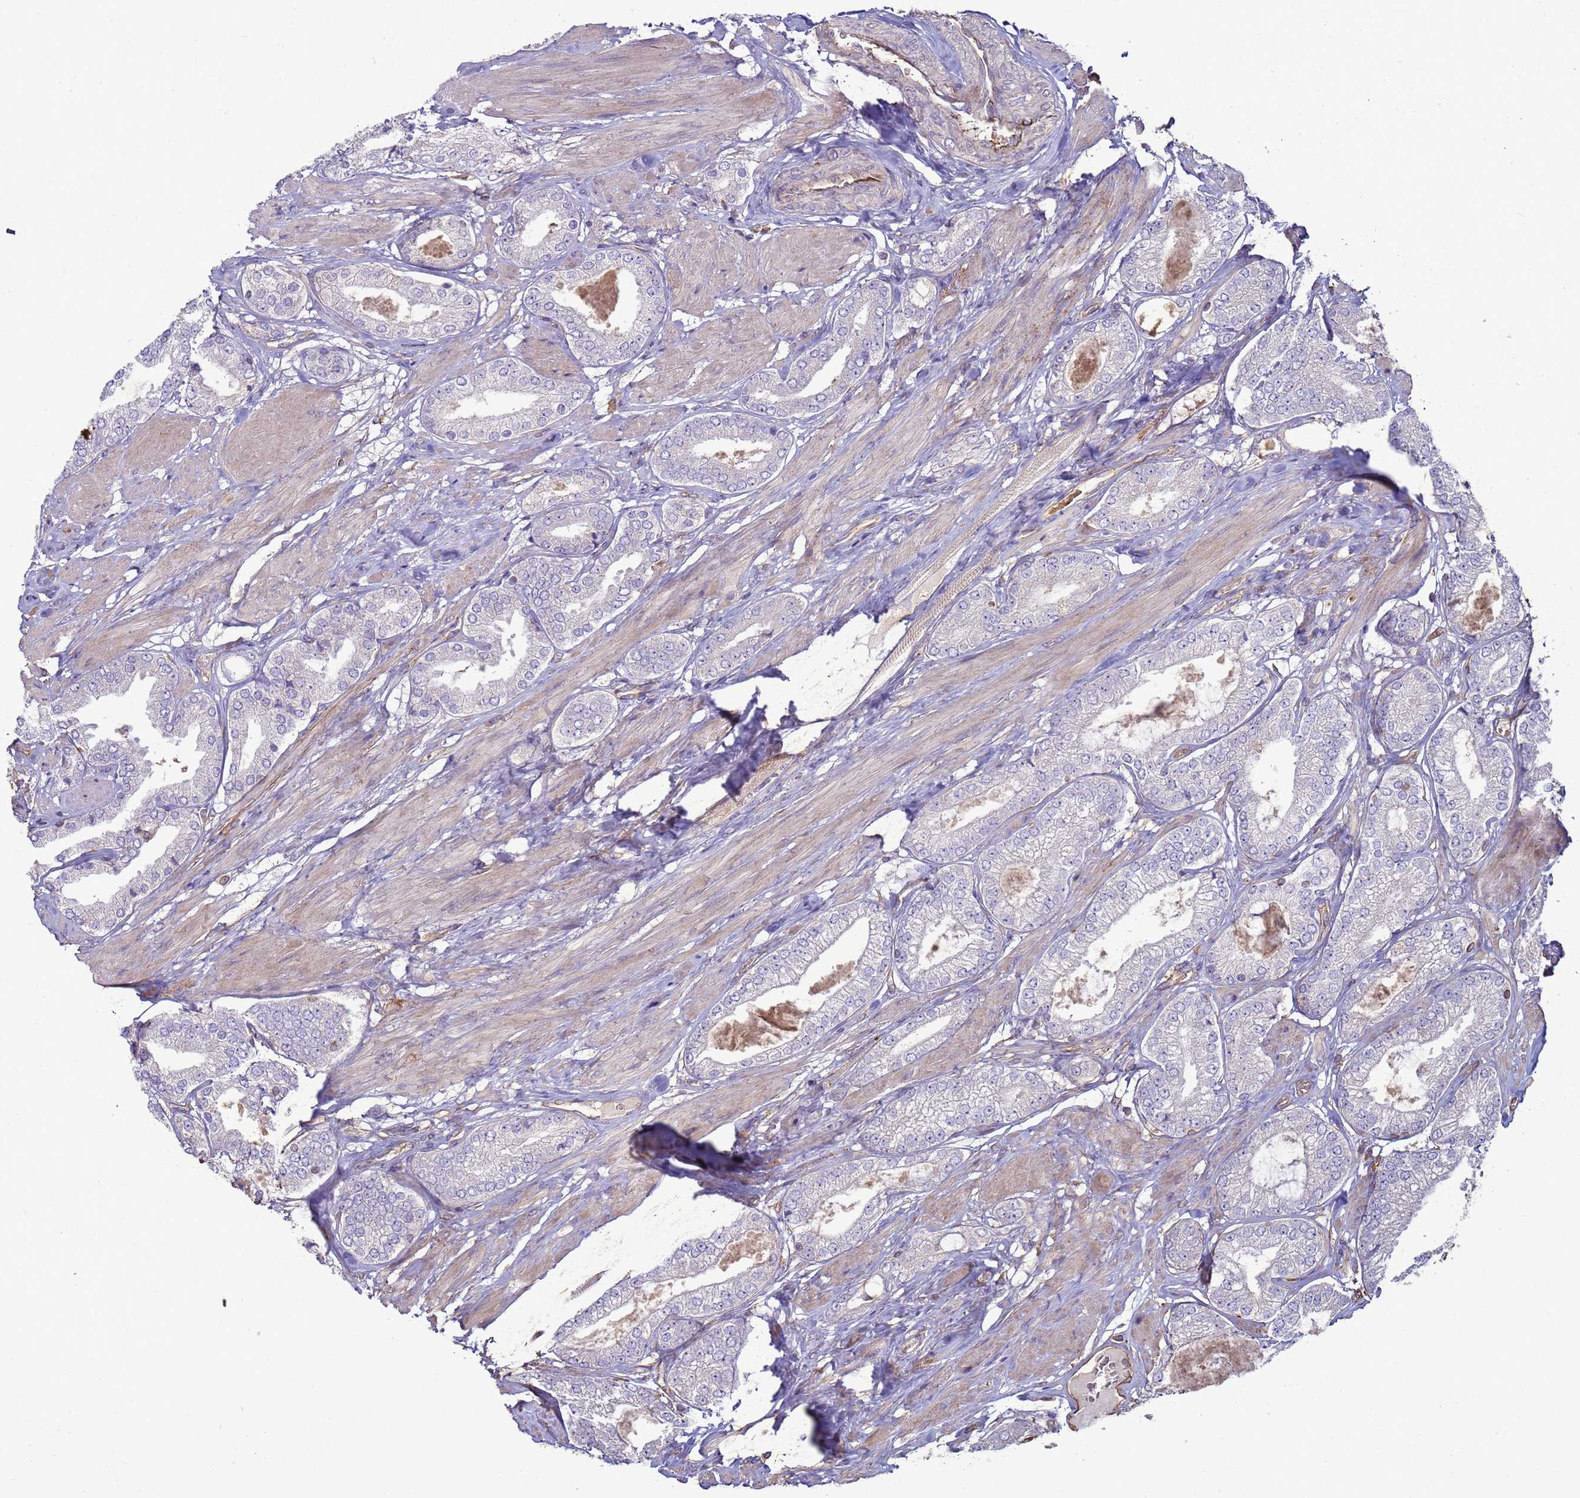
{"staining": {"intensity": "negative", "quantity": "none", "location": "none"}, "tissue": "prostate cancer", "cell_type": "Tumor cells", "image_type": "cancer", "snomed": [{"axis": "morphology", "description": "Adenocarcinoma, High grade"}, {"axis": "topography", "description": "Prostate and seminal vesicle, NOS"}], "caption": "This is an immunohistochemistry (IHC) image of high-grade adenocarcinoma (prostate). There is no positivity in tumor cells.", "gene": "SGIP1", "patient": {"sex": "male", "age": 64}}